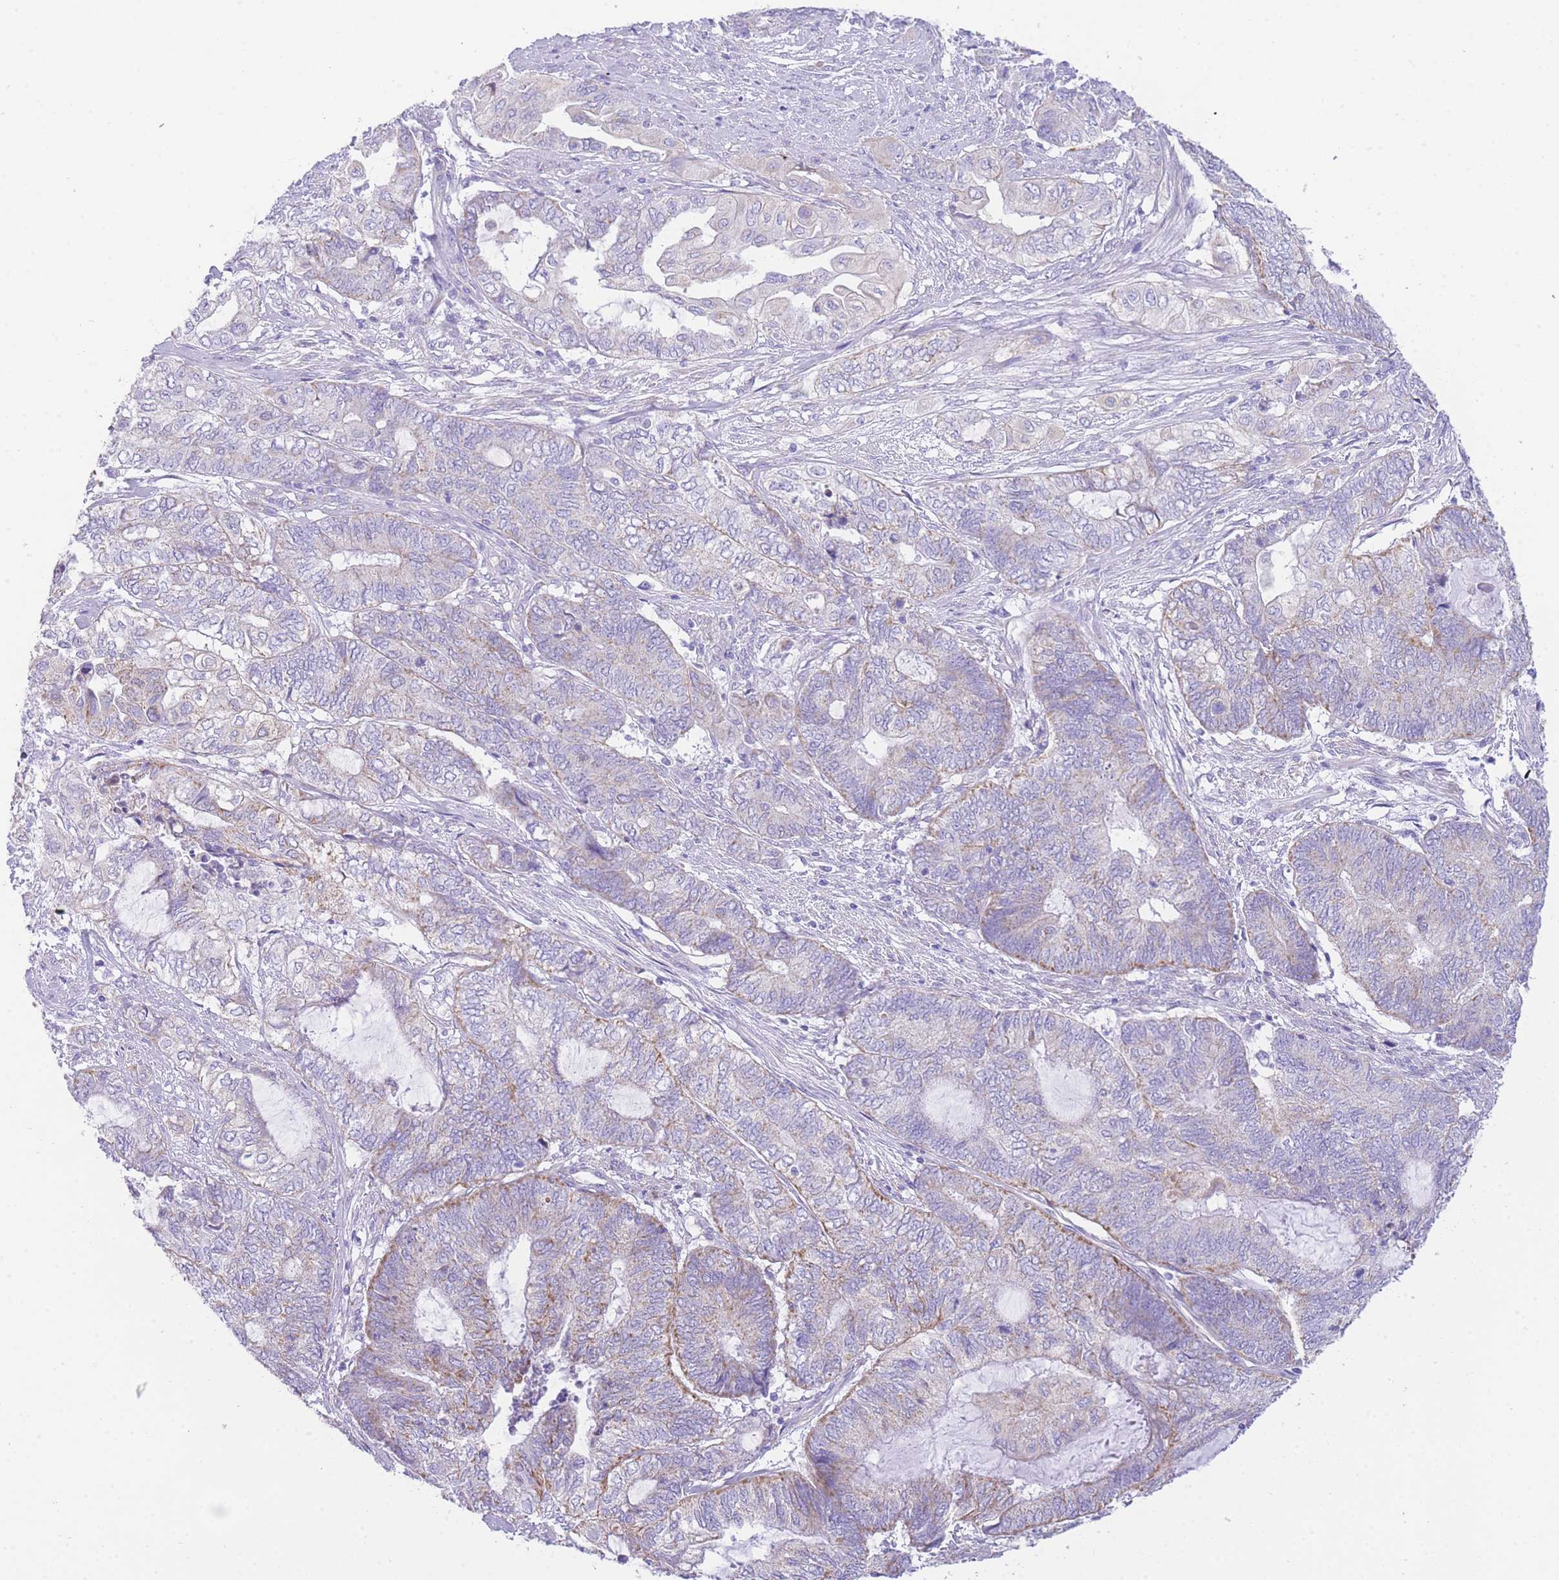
{"staining": {"intensity": "moderate", "quantity": "<25%", "location": "cytoplasmic/membranous"}, "tissue": "endometrial cancer", "cell_type": "Tumor cells", "image_type": "cancer", "snomed": [{"axis": "morphology", "description": "Adenocarcinoma, NOS"}, {"axis": "topography", "description": "Uterus"}, {"axis": "topography", "description": "Endometrium"}], "caption": "Immunohistochemistry (IHC) photomicrograph of neoplastic tissue: human adenocarcinoma (endometrial) stained using immunohistochemistry (IHC) displays low levels of moderate protein expression localized specifically in the cytoplasmic/membranous of tumor cells, appearing as a cytoplasmic/membranous brown color.", "gene": "ACSM4", "patient": {"sex": "female", "age": 70}}